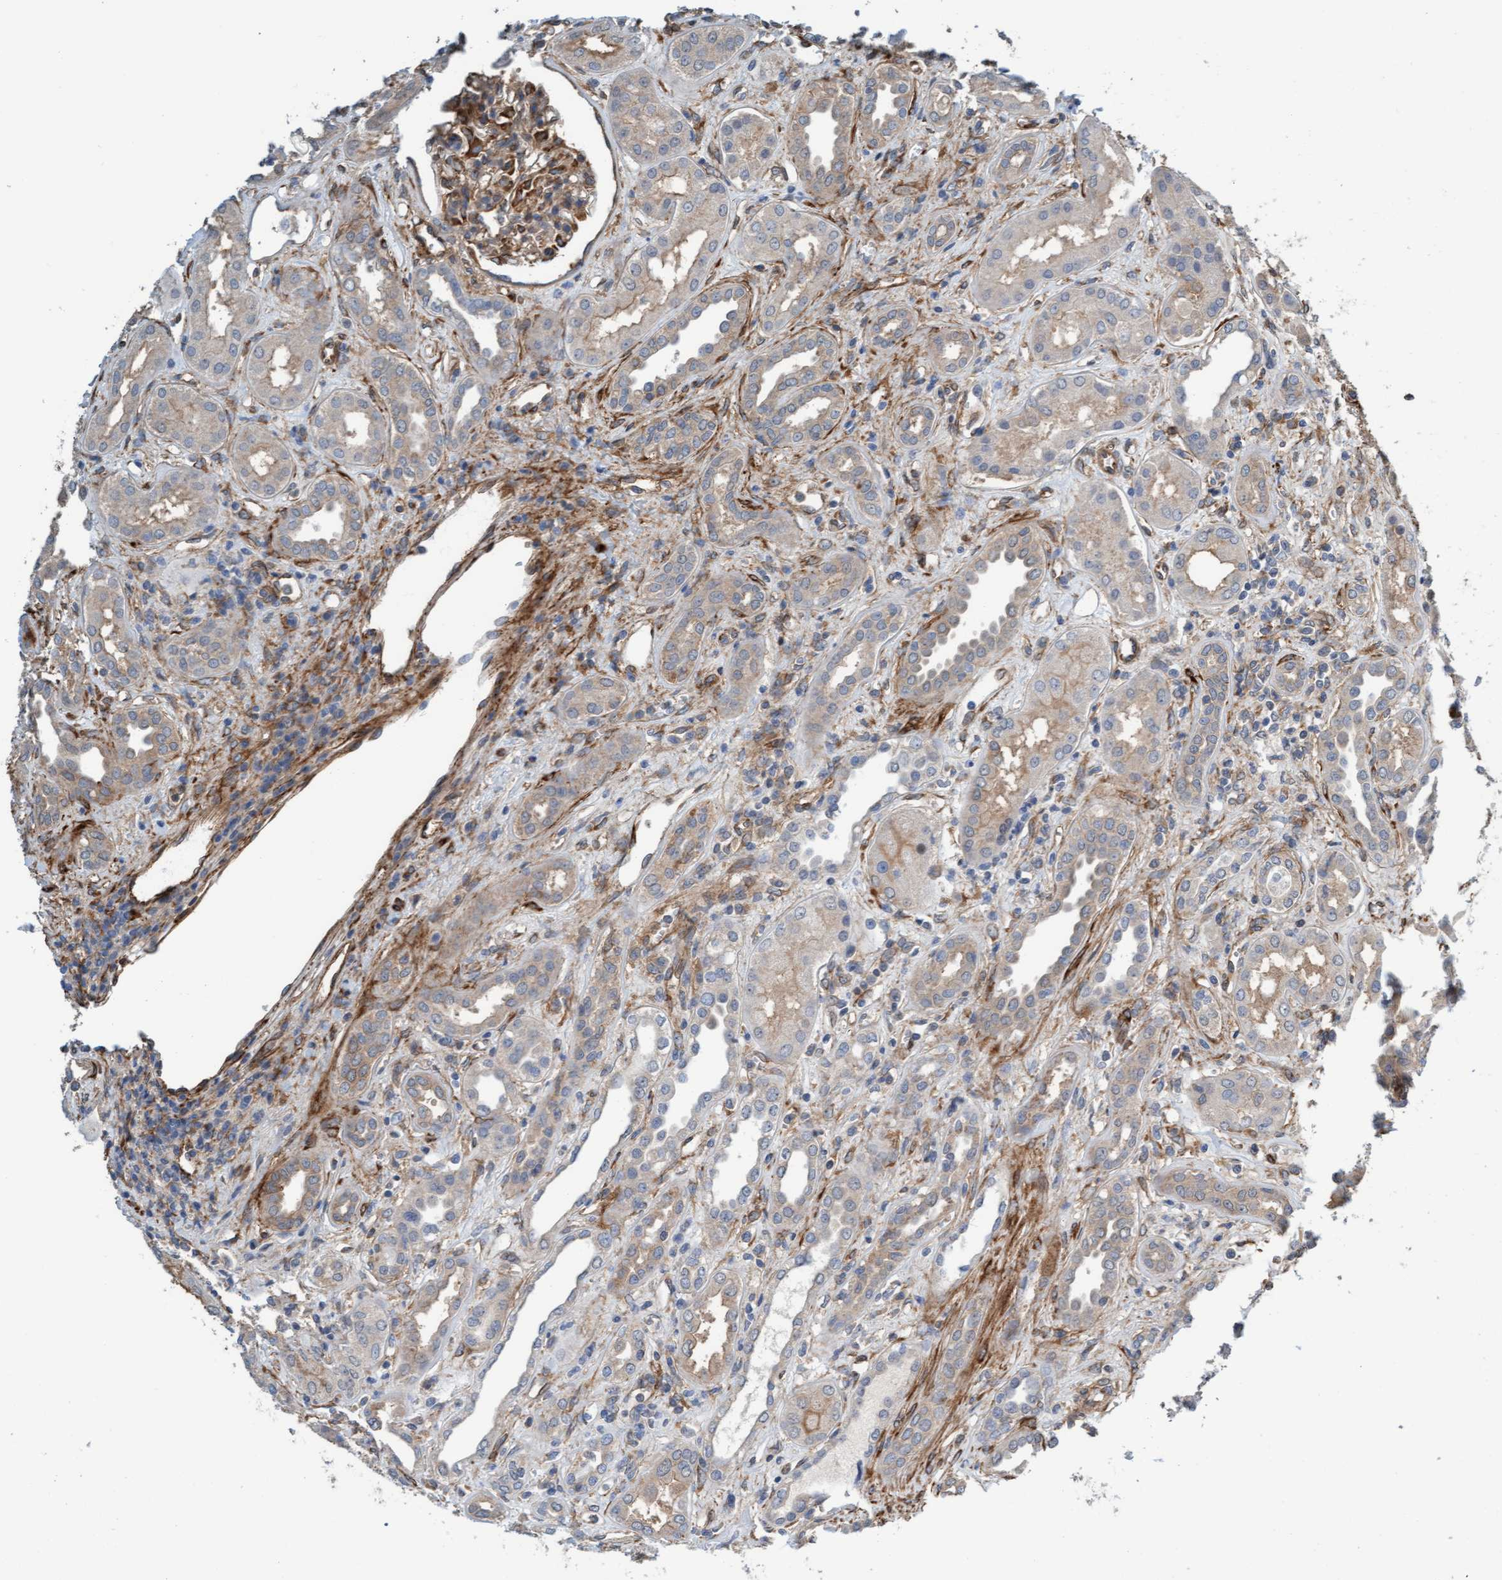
{"staining": {"intensity": "moderate", "quantity": ">75%", "location": "cytoplasmic/membranous"}, "tissue": "kidney", "cell_type": "Cells in glomeruli", "image_type": "normal", "snomed": [{"axis": "morphology", "description": "Normal tissue, NOS"}, {"axis": "topography", "description": "Kidney"}], "caption": "High-power microscopy captured an immunohistochemistry histopathology image of normal kidney, revealing moderate cytoplasmic/membranous positivity in approximately >75% of cells in glomeruli.", "gene": "FMNL3", "patient": {"sex": "male", "age": 59}}